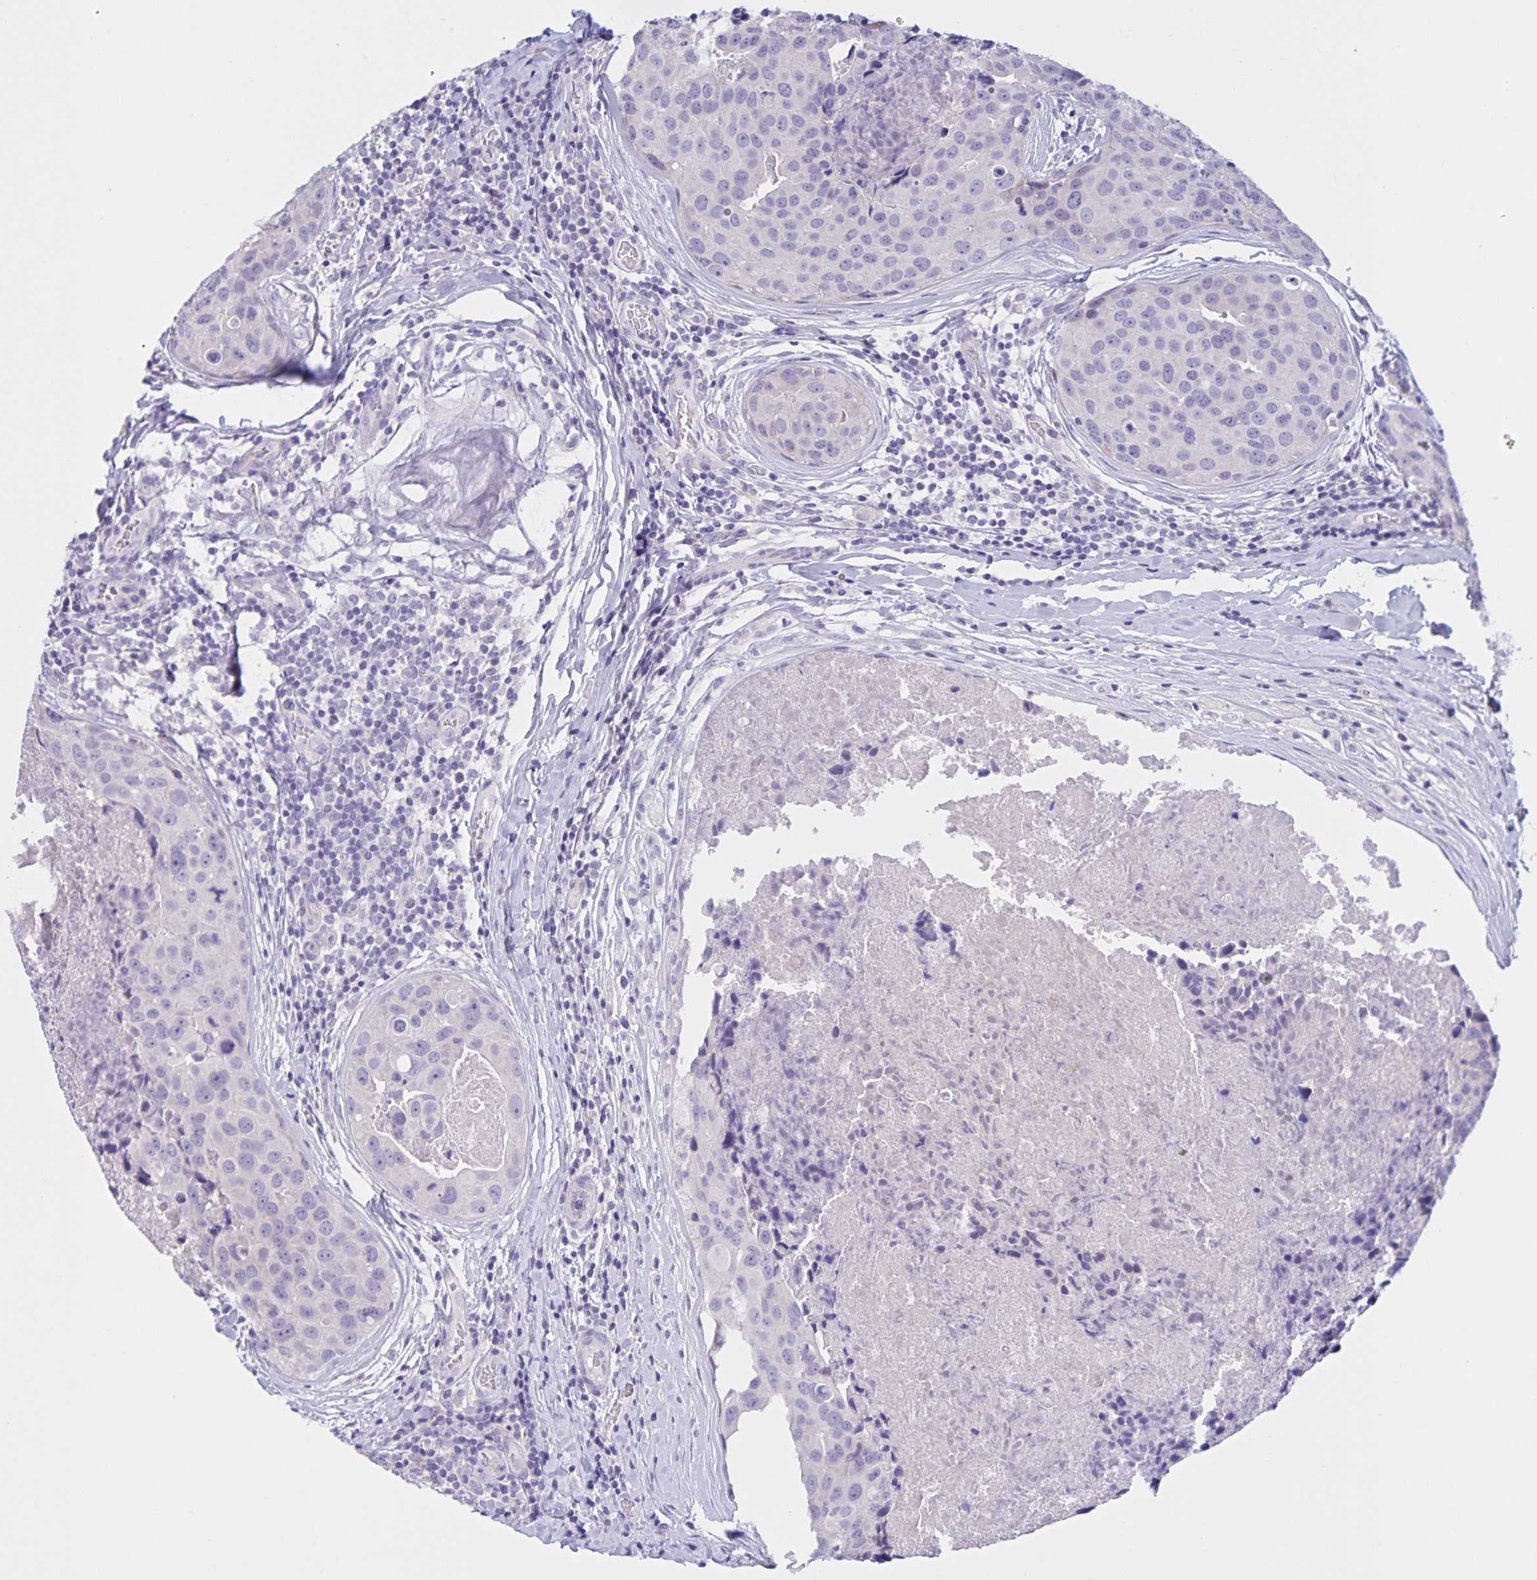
{"staining": {"intensity": "negative", "quantity": "none", "location": "none"}, "tissue": "breast cancer", "cell_type": "Tumor cells", "image_type": "cancer", "snomed": [{"axis": "morphology", "description": "Duct carcinoma"}, {"axis": "topography", "description": "Breast"}], "caption": "This is a histopathology image of IHC staining of breast cancer (intraductal carcinoma), which shows no staining in tumor cells.", "gene": "DMGDH", "patient": {"sex": "female", "age": 24}}